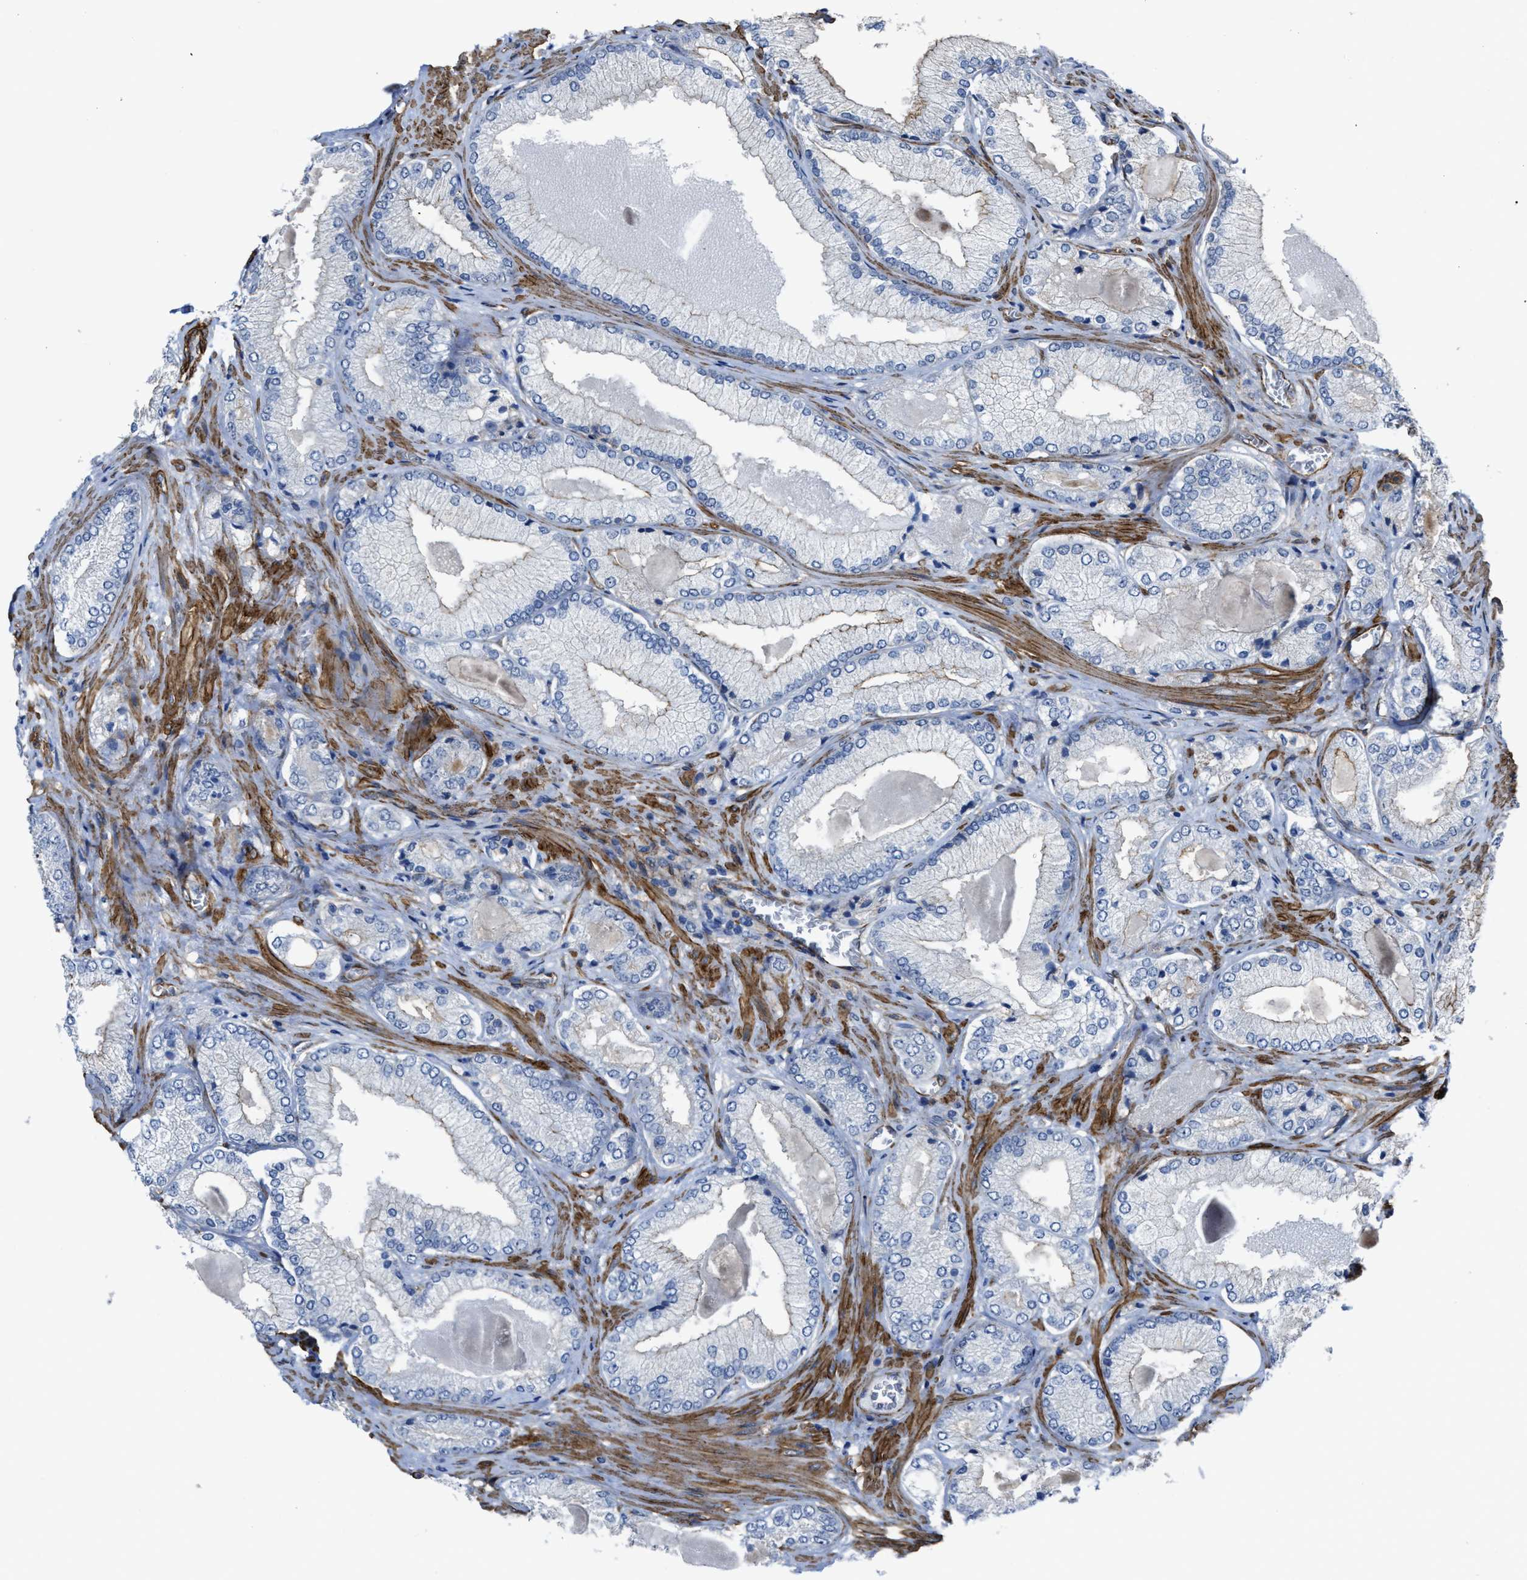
{"staining": {"intensity": "weak", "quantity": "<25%", "location": "cytoplasmic/membranous"}, "tissue": "prostate cancer", "cell_type": "Tumor cells", "image_type": "cancer", "snomed": [{"axis": "morphology", "description": "Adenocarcinoma, Low grade"}, {"axis": "topography", "description": "Prostate"}], "caption": "Tumor cells are negative for brown protein staining in prostate adenocarcinoma (low-grade).", "gene": "NAB1", "patient": {"sex": "male", "age": 65}}